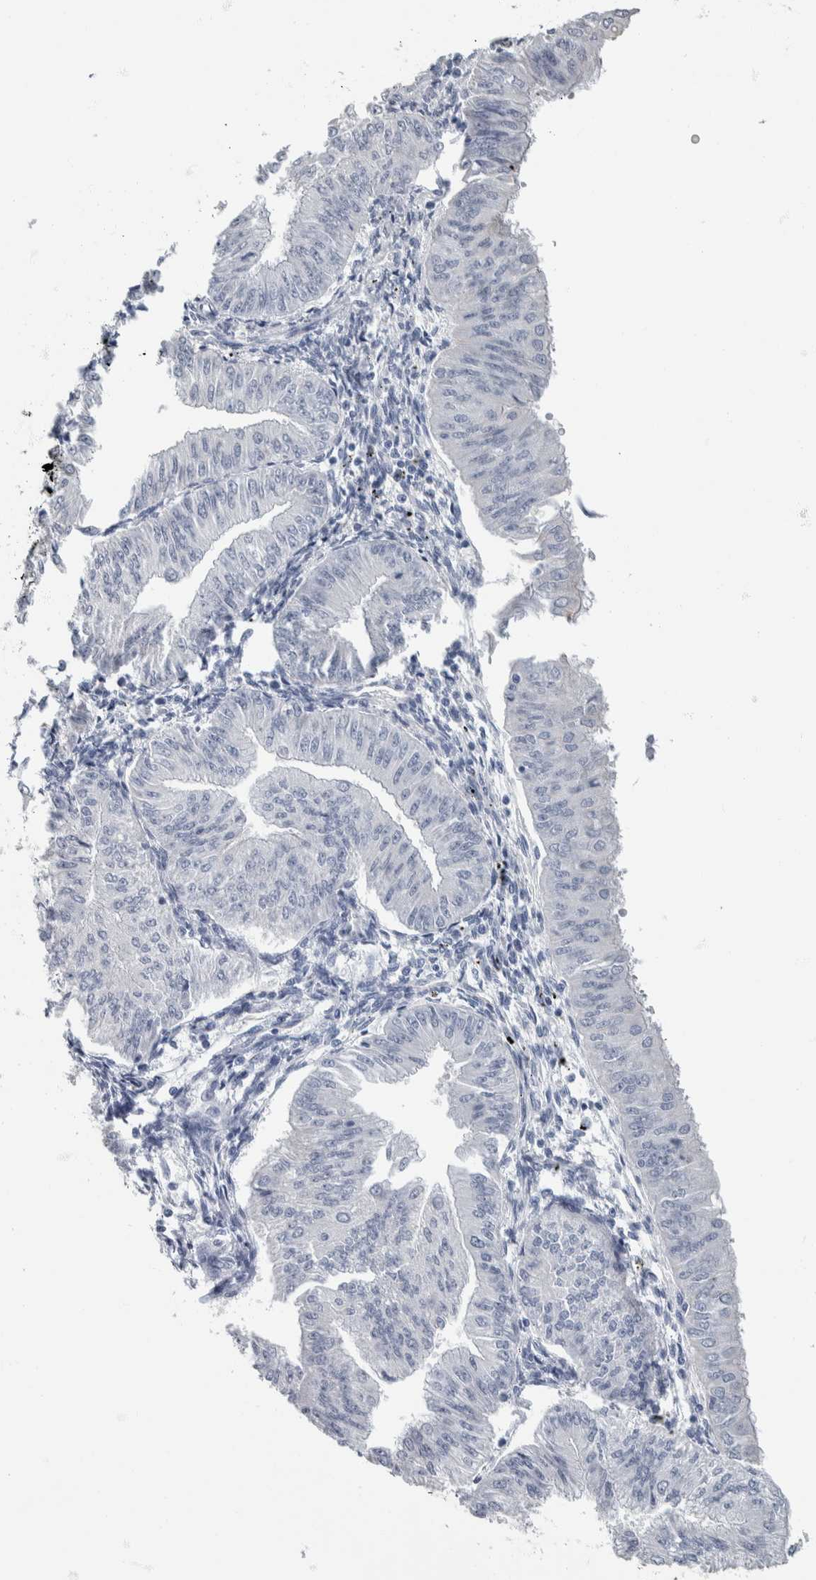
{"staining": {"intensity": "negative", "quantity": "none", "location": "none"}, "tissue": "endometrial cancer", "cell_type": "Tumor cells", "image_type": "cancer", "snomed": [{"axis": "morphology", "description": "Normal tissue, NOS"}, {"axis": "morphology", "description": "Adenocarcinoma, NOS"}, {"axis": "topography", "description": "Endometrium"}], "caption": "The immunohistochemistry image has no significant expression in tumor cells of endometrial adenocarcinoma tissue.", "gene": "NEFM", "patient": {"sex": "female", "age": 53}}